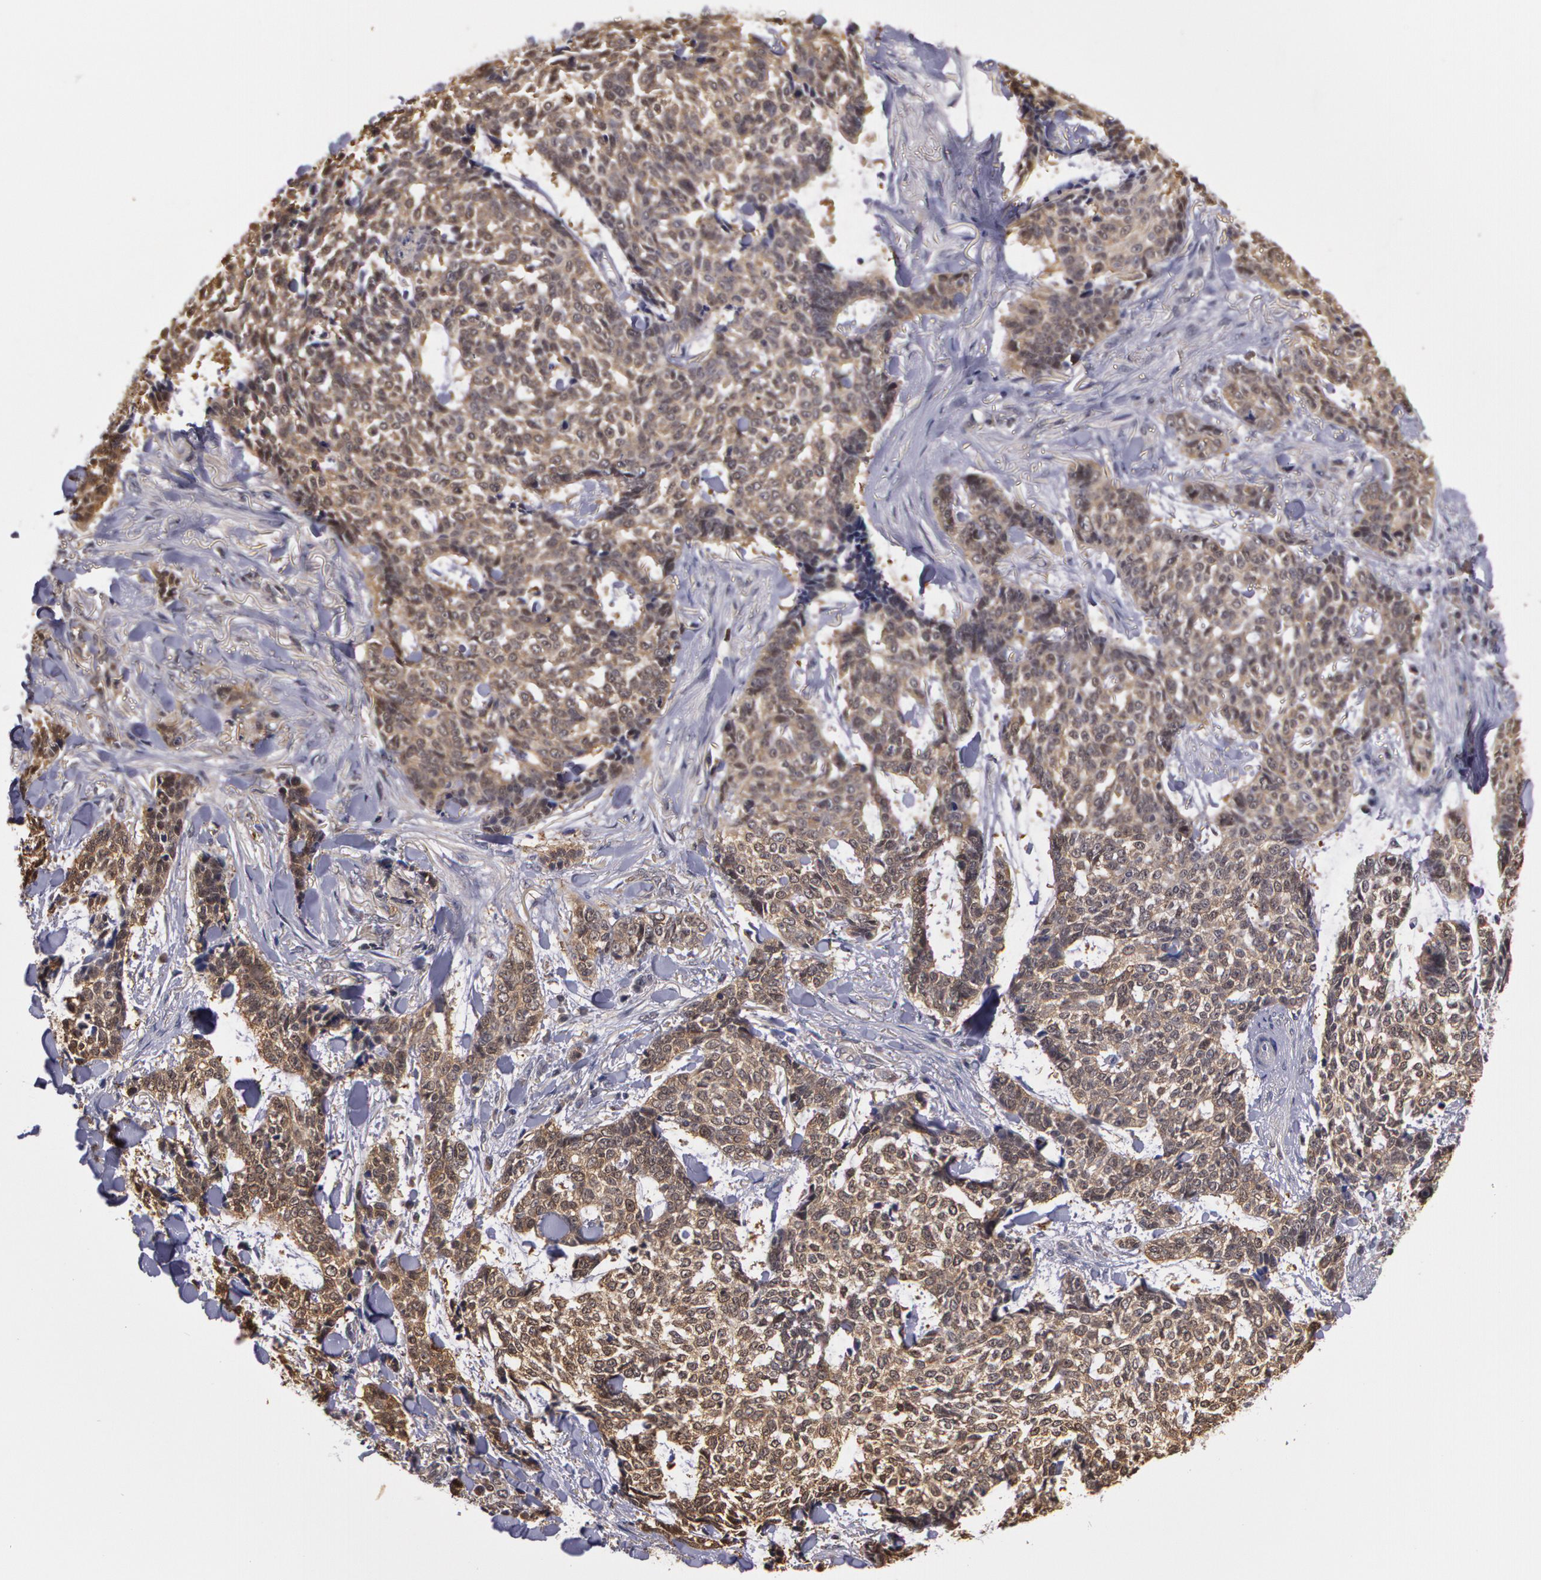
{"staining": {"intensity": "negative", "quantity": "none", "location": "none"}, "tissue": "skin cancer", "cell_type": "Tumor cells", "image_type": "cancer", "snomed": [{"axis": "morphology", "description": "Basal cell carcinoma"}, {"axis": "topography", "description": "Skin"}], "caption": "Skin cancer (basal cell carcinoma) stained for a protein using IHC reveals no staining tumor cells.", "gene": "AHSA1", "patient": {"sex": "female", "age": 89}}